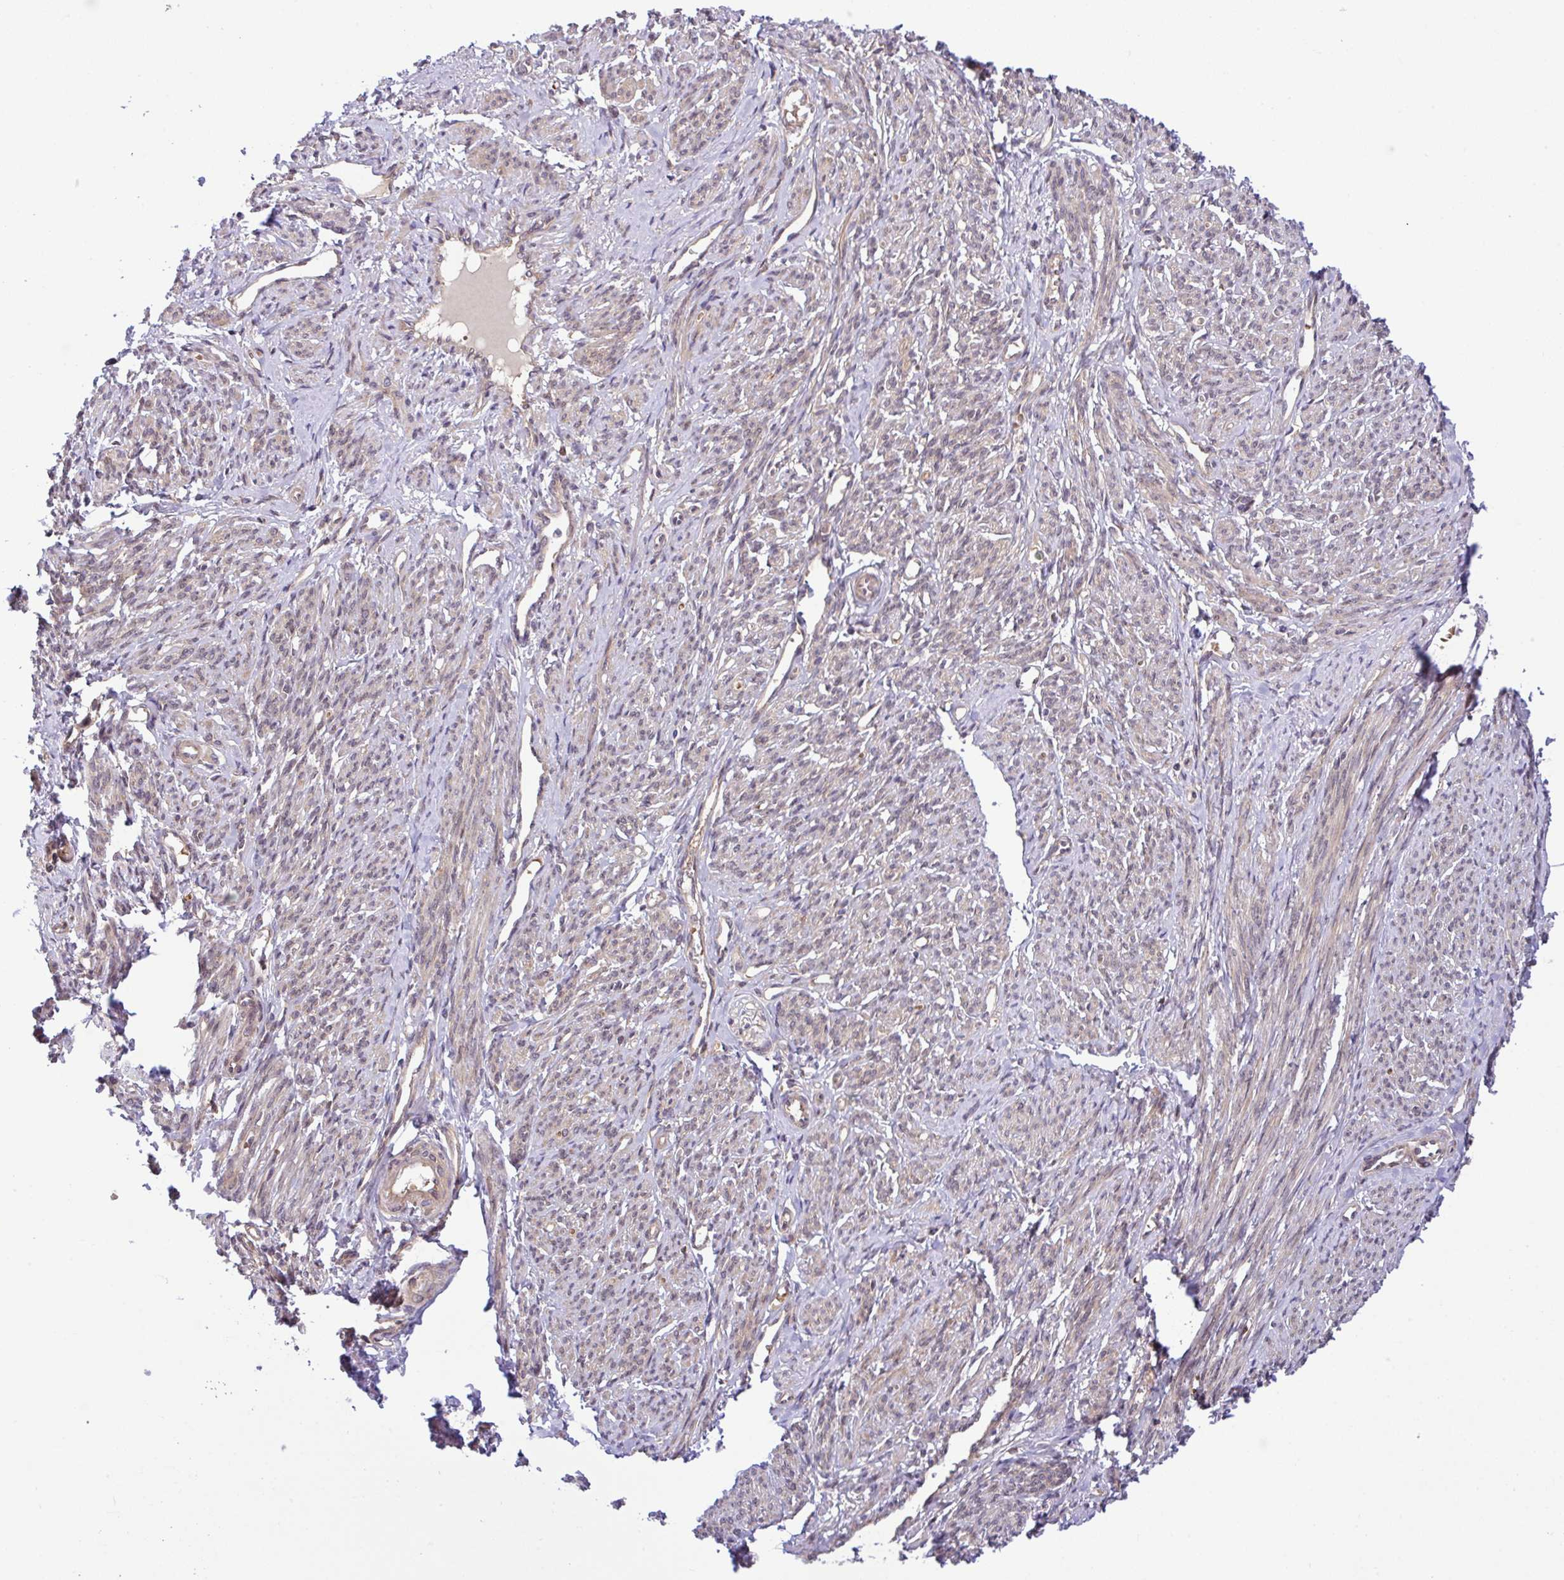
{"staining": {"intensity": "weak", "quantity": ">75%", "location": "cytoplasmic/membranous"}, "tissue": "smooth muscle", "cell_type": "Smooth muscle cells", "image_type": "normal", "snomed": [{"axis": "morphology", "description": "Normal tissue, NOS"}, {"axis": "topography", "description": "Smooth muscle"}], "caption": "Protein expression analysis of normal smooth muscle exhibits weak cytoplasmic/membranous positivity in about >75% of smooth muscle cells. The staining was performed using DAB (3,3'-diaminobenzidine), with brown indicating positive protein expression. Nuclei are stained blue with hematoxylin.", "gene": "UBE4A", "patient": {"sex": "female", "age": 65}}